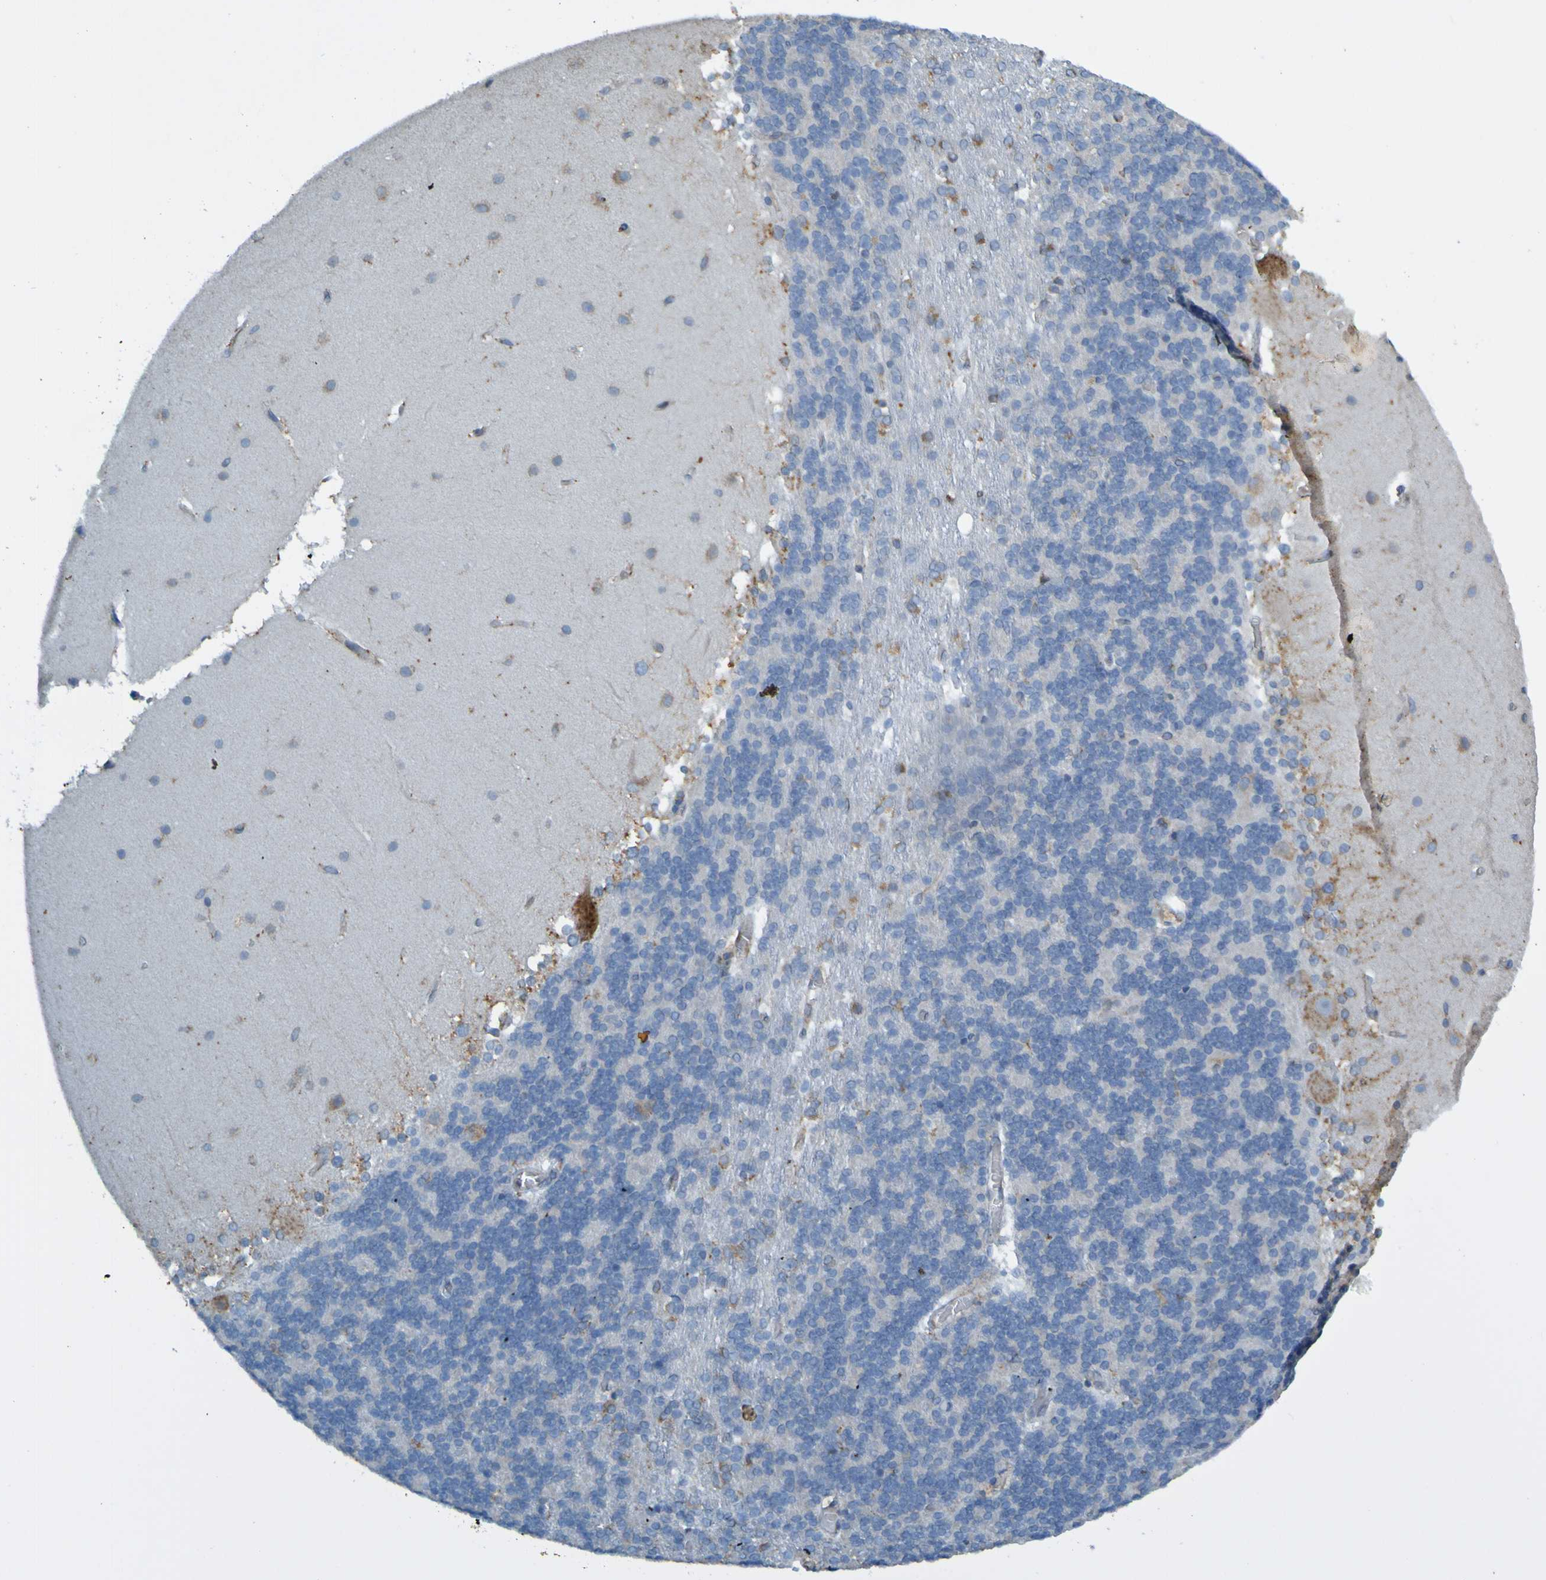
{"staining": {"intensity": "weak", "quantity": "25%-75%", "location": "cytoplasmic/membranous"}, "tissue": "cerebellum", "cell_type": "Cells in granular layer", "image_type": "normal", "snomed": [{"axis": "morphology", "description": "Normal tissue, NOS"}, {"axis": "topography", "description": "Cerebellum"}], "caption": "Weak cytoplasmic/membranous expression is appreciated in approximately 25%-75% of cells in granular layer in benign cerebellum. Nuclei are stained in blue.", "gene": "SSR1", "patient": {"sex": "female", "age": 19}}